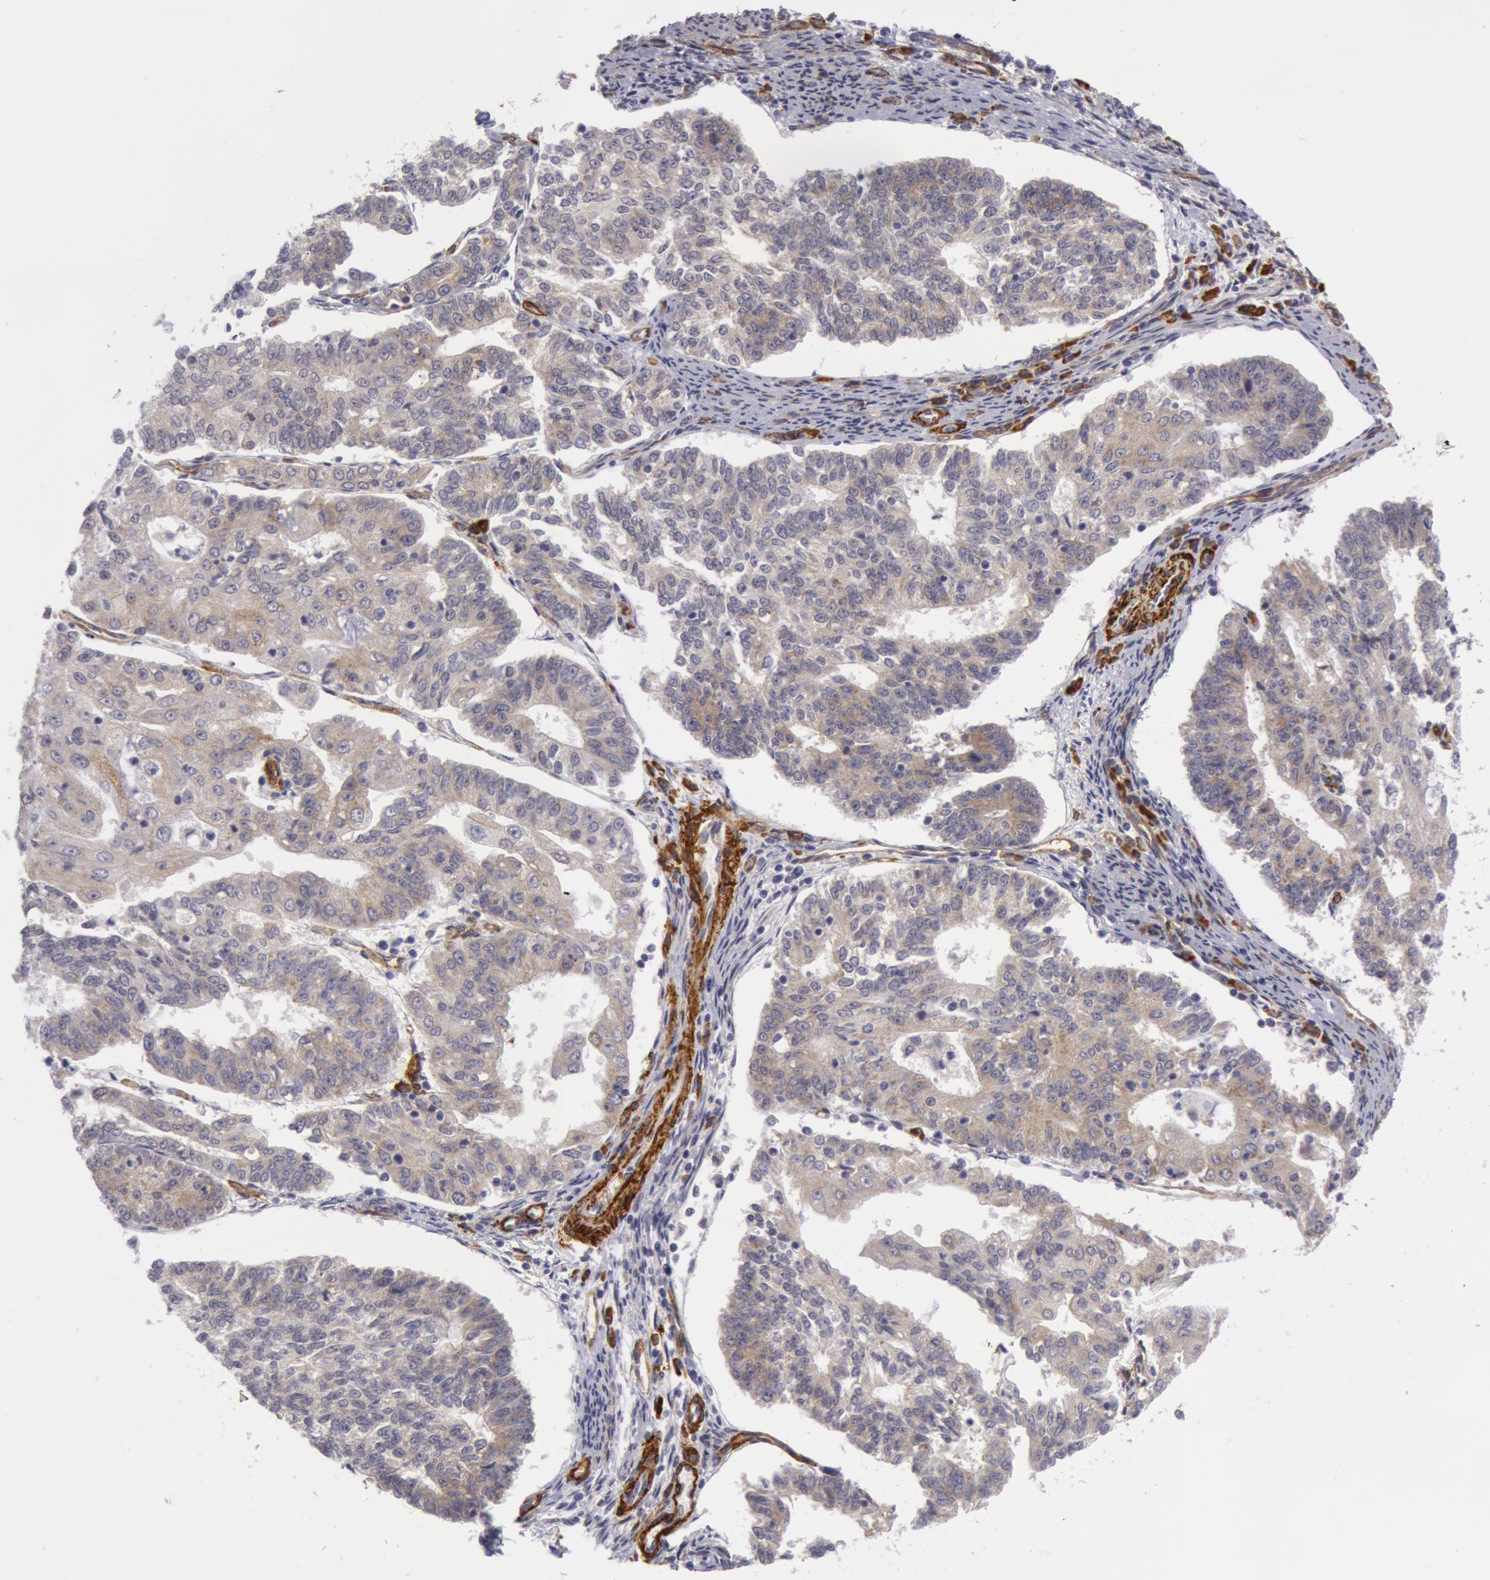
{"staining": {"intensity": "weak", "quantity": ">75%", "location": "cytoplasmic/membranous"}, "tissue": "endometrial cancer", "cell_type": "Tumor cells", "image_type": "cancer", "snomed": [{"axis": "morphology", "description": "Adenocarcinoma, NOS"}, {"axis": "topography", "description": "Endometrium"}], "caption": "Weak cytoplasmic/membranous expression is appreciated in about >75% of tumor cells in endometrial adenocarcinoma.", "gene": "IL23A", "patient": {"sex": "female", "age": 56}}